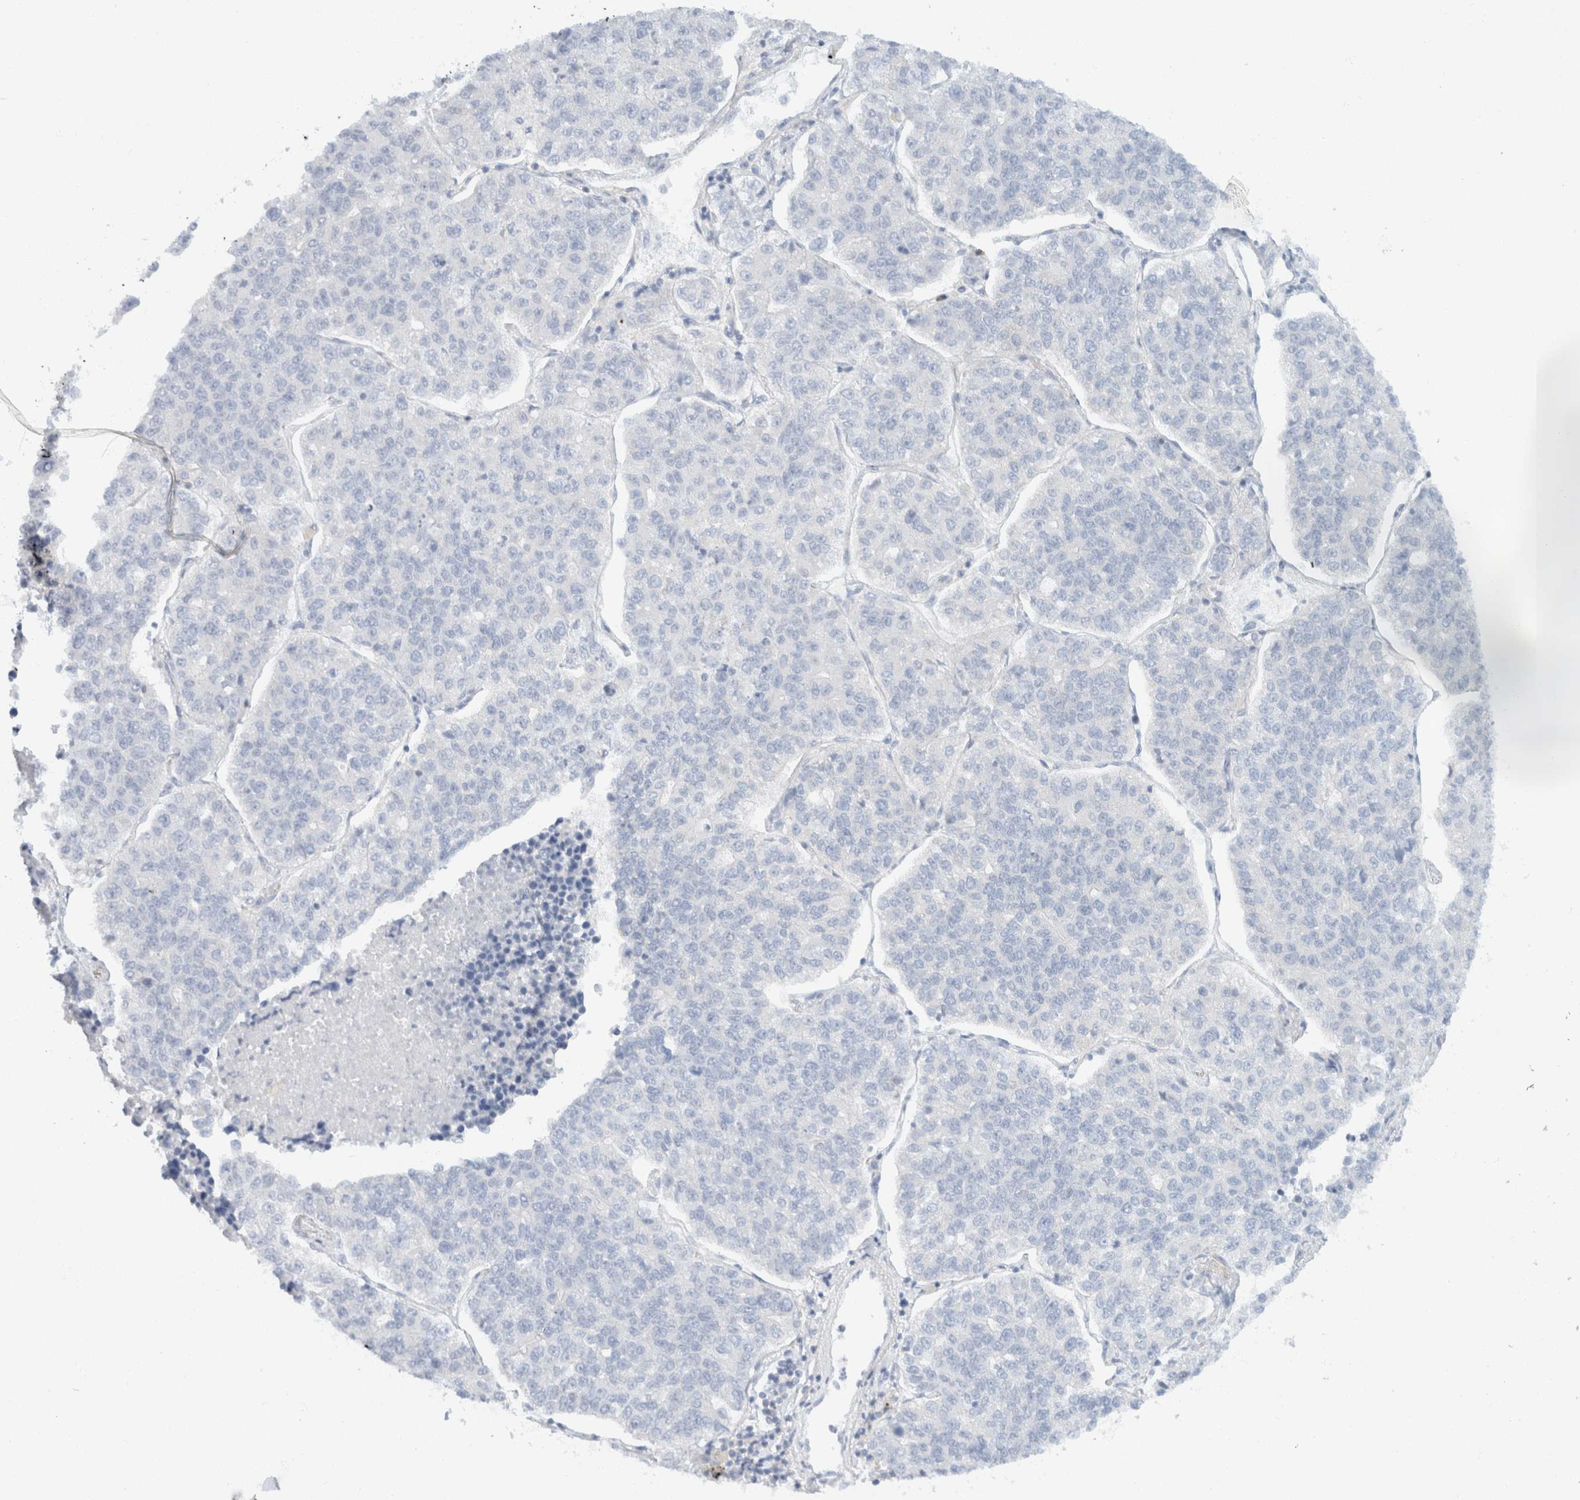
{"staining": {"intensity": "negative", "quantity": "none", "location": "none"}, "tissue": "lung cancer", "cell_type": "Tumor cells", "image_type": "cancer", "snomed": [{"axis": "morphology", "description": "Adenocarcinoma, NOS"}, {"axis": "topography", "description": "Lung"}], "caption": "Tumor cells show no significant protein positivity in lung adenocarcinoma. The staining is performed using DAB brown chromogen with nuclei counter-stained in using hematoxylin.", "gene": "SH3GLB2", "patient": {"sex": "male", "age": 49}}